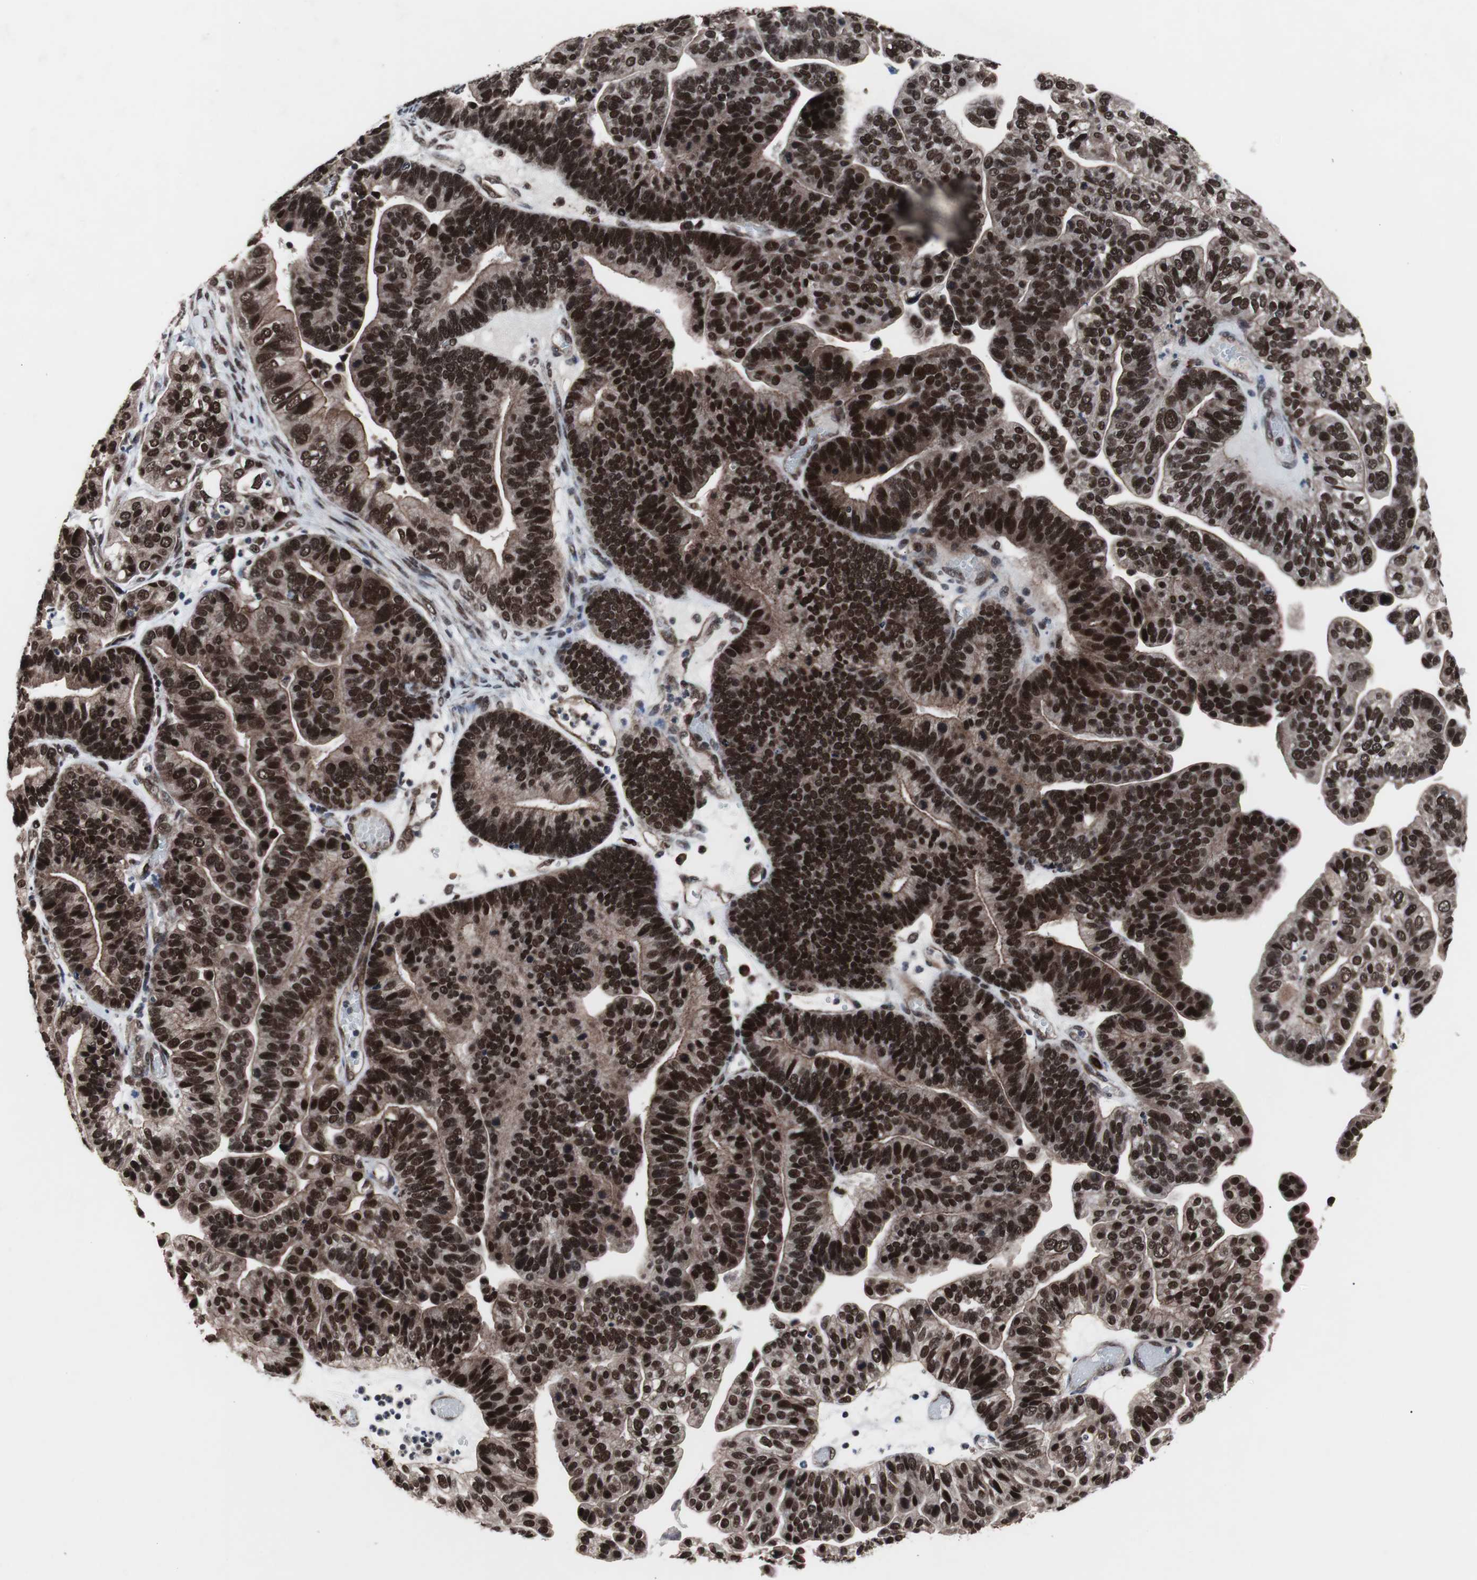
{"staining": {"intensity": "strong", "quantity": ">75%", "location": "cytoplasmic/membranous,nuclear"}, "tissue": "ovarian cancer", "cell_type": "Tumor cells", "image_type": "cancer", "snomed": [{"axis": "morphology", "description": "Cystadenocarcinoma, serous, NOS"}, {"axis": "topography", "description": "Ovary"}], "caption": "High-magnification brightfield microscopy of ovarian cancer stained with DAB (3,3'-diaminobenzidine) (brown) and counterstained with hematoxylin (blue). tumor cells exhibit strong cytoplasmic/membranous and nuclear expression is present in approximately>75% of cells. Using DAB (brown) and hematoxylin (blue) stains, captured at high magnification using brightfield microscopy.", "gene": "GTF2F2", "patient": {"sex": "female", "age": 56}}